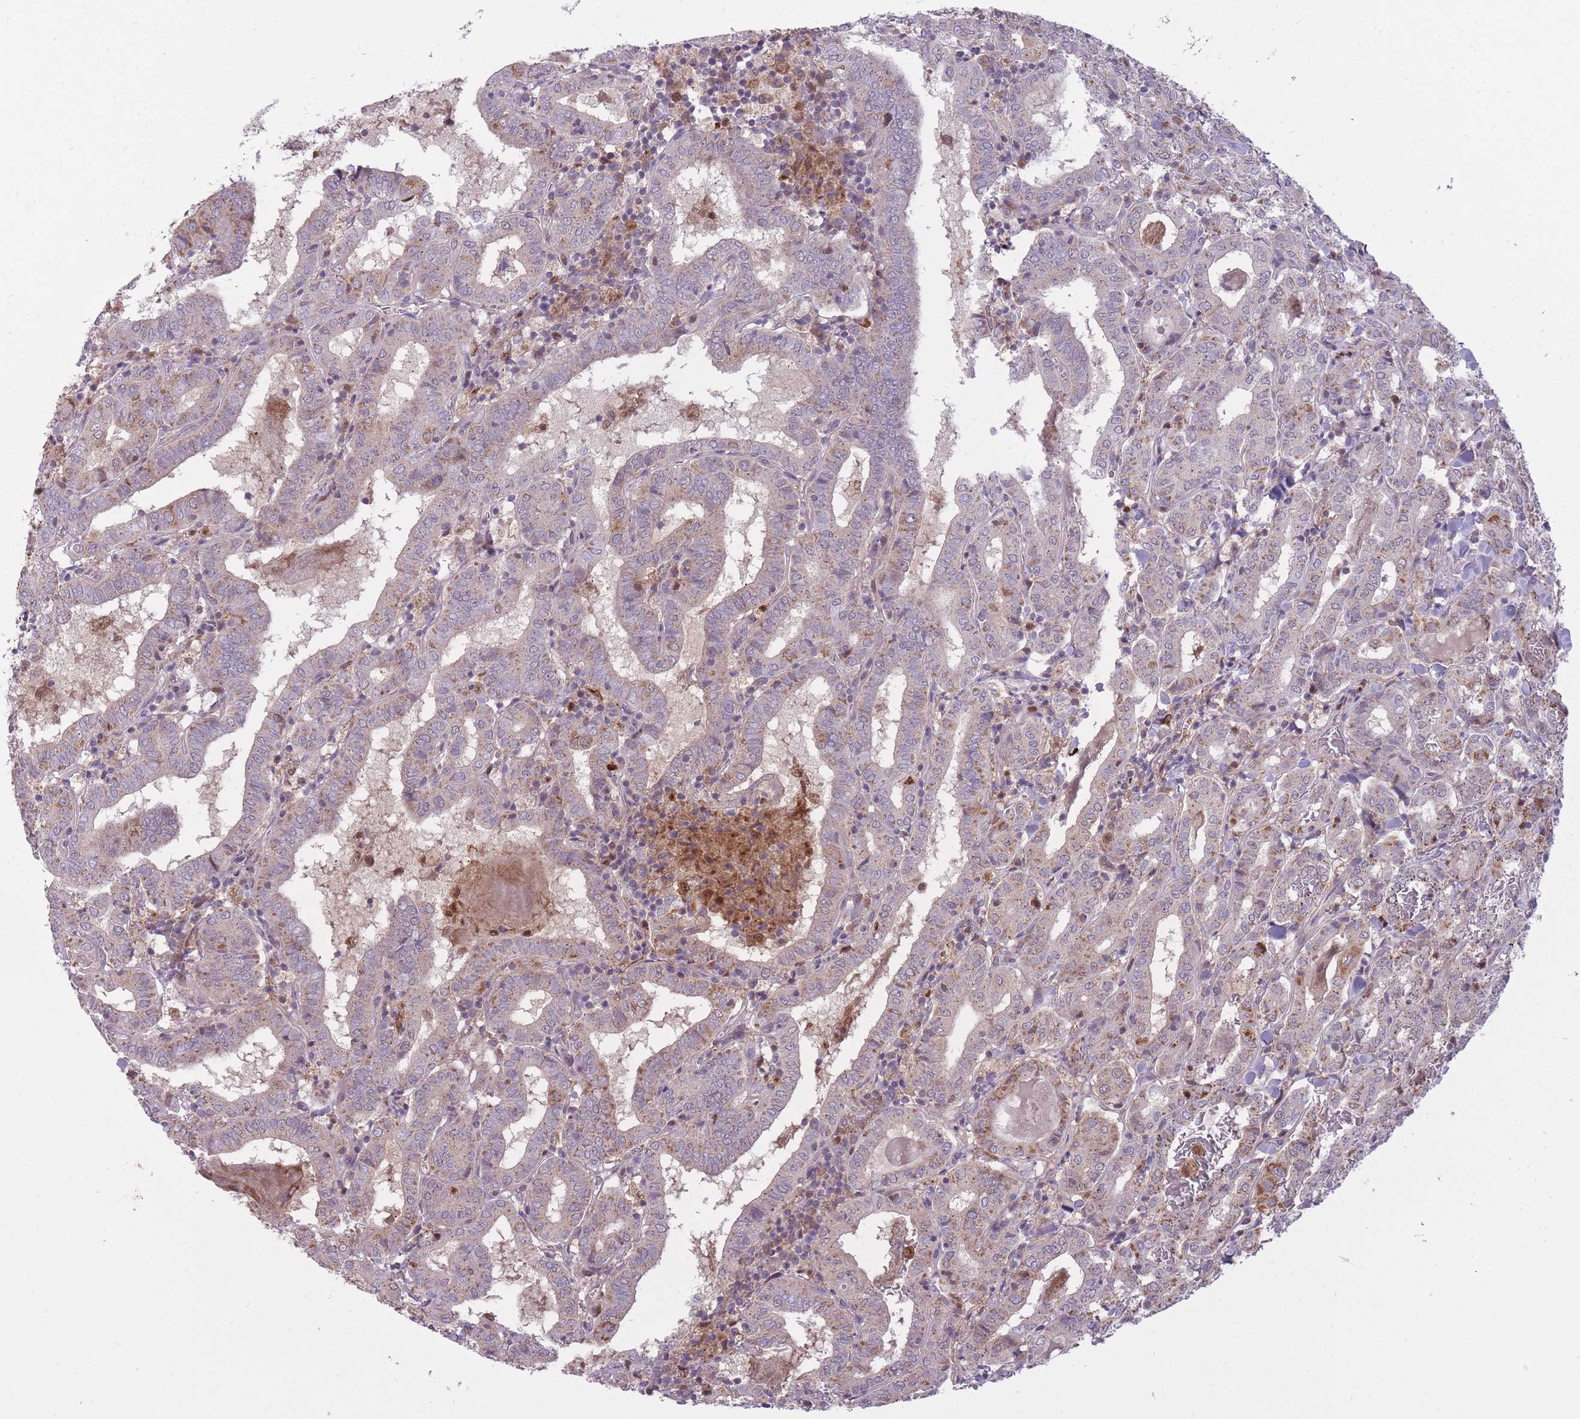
{"staining": {"intensity": "moderate", "quantity": "<25%", "location": "cytoplasmic/membranous,nuclear"}, "tissue": "thyroid cancer", "cell_type": "Tumor cells", "image_type": "cancer", "snomed": [{"axis": "morphology", "description": "Papillary adenocarcinoma, NOS"}, {"axis": "topography", "description": "Thyroid gland"}], "caption": "The histopathology image shows immunohistochemical staining of thyroid cancer. There is moderate cytoplasmic/membranous and nuclear expression is seen in approximately <25% of tumor cells.", "gene": "LGALS9", "patient": {"sex": "female", "age": 72}}